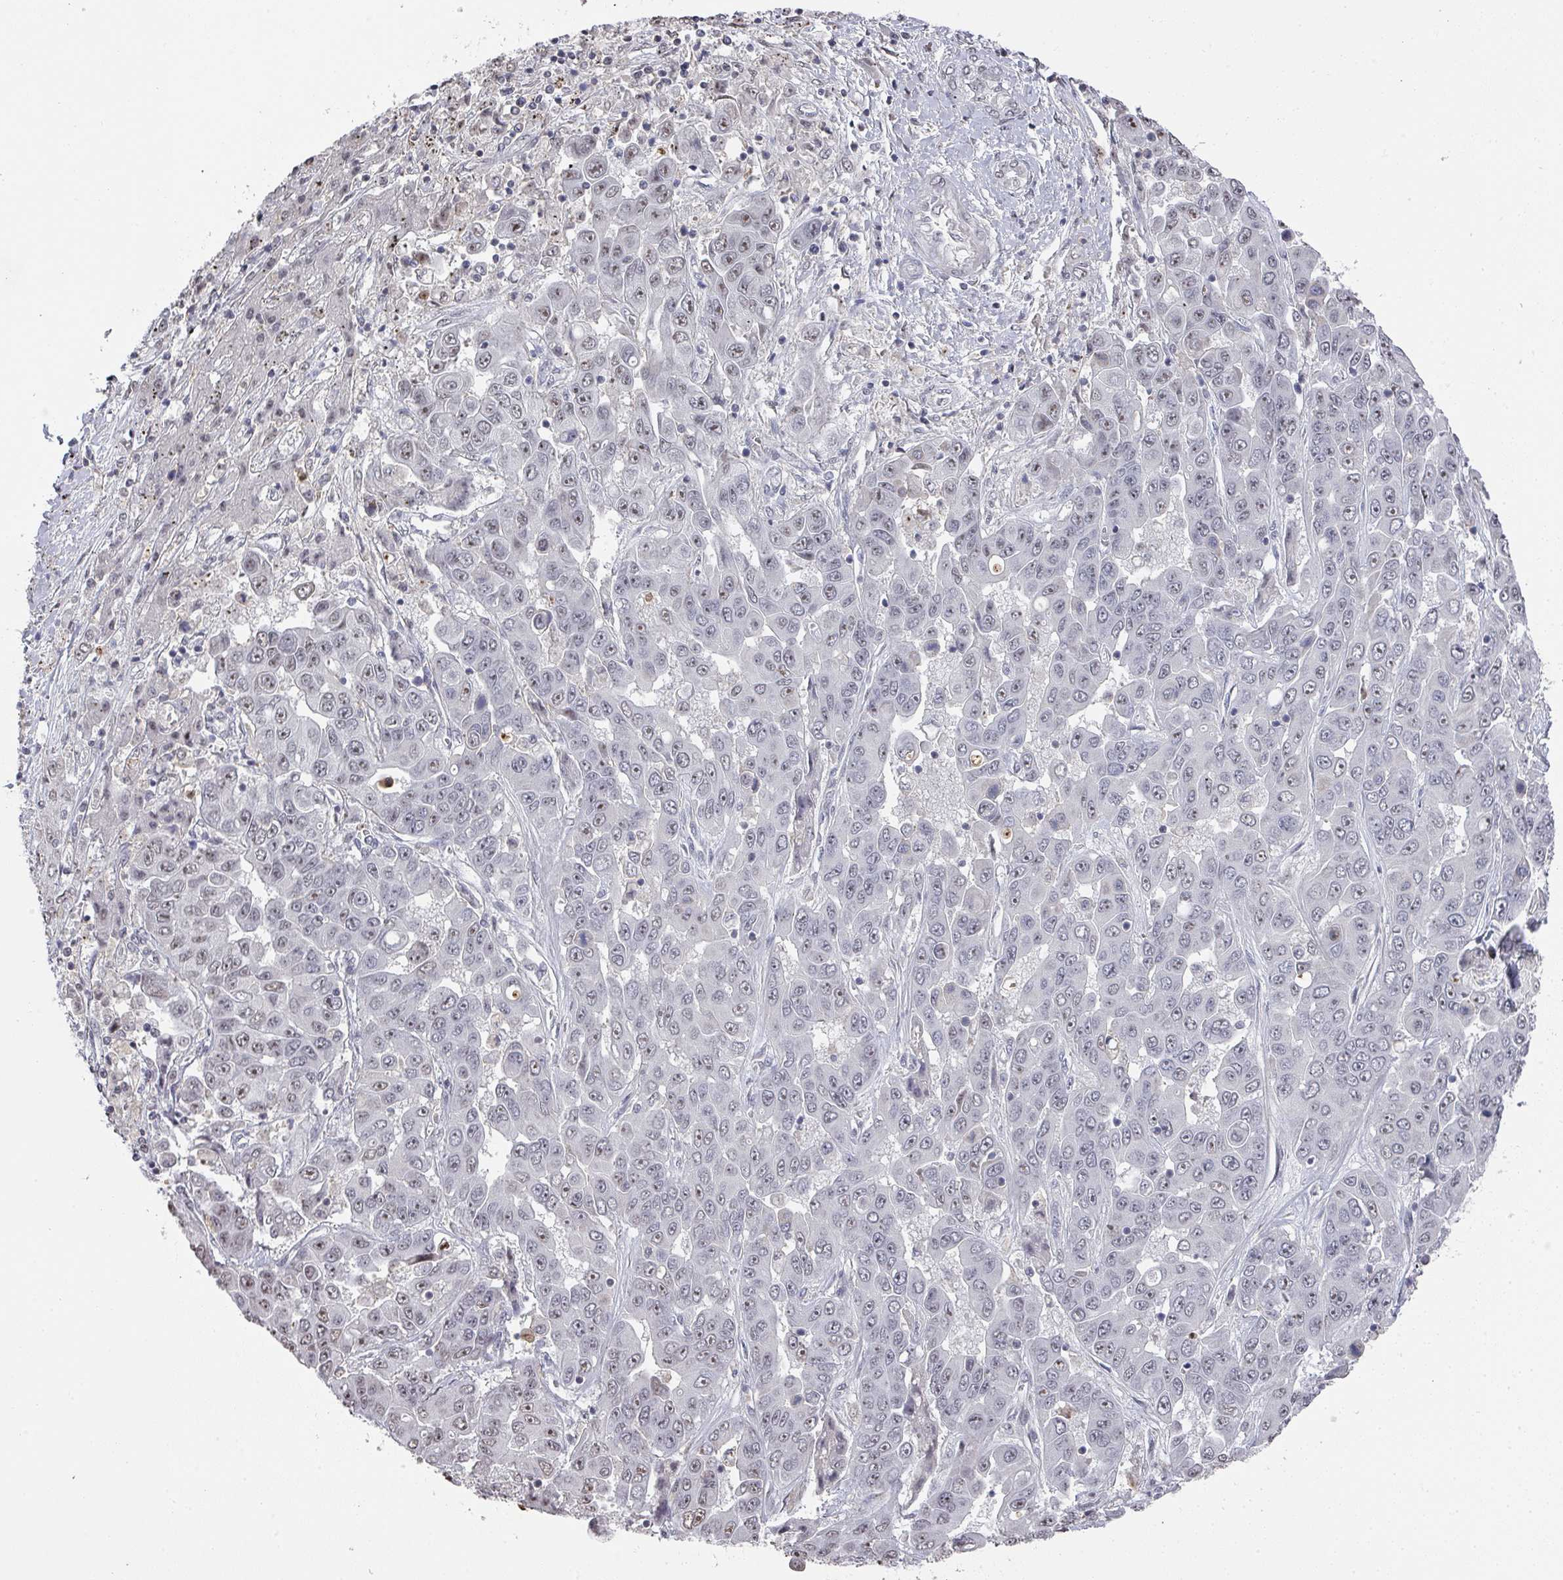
{"staining": {"intensity": "weak", "quantity": "<25%", "location": "nuclear"}, "tissue": "liver cancer", "cell_type": "Tumor cells", "image_type": "cancer", "snomed": [{"axis": "morphology", "description": "Cholangiocarcinoma"}, {"axis": "topography", "description": "Liver"}], "caption": "A high-resolution micrograph shows immunohistochemistry staining of liver cholangiocarcinoma, which shows no significant positivity in tumor cells.", "gene": "ZNF654", "patient": {"sex": "female", "age": 52}}